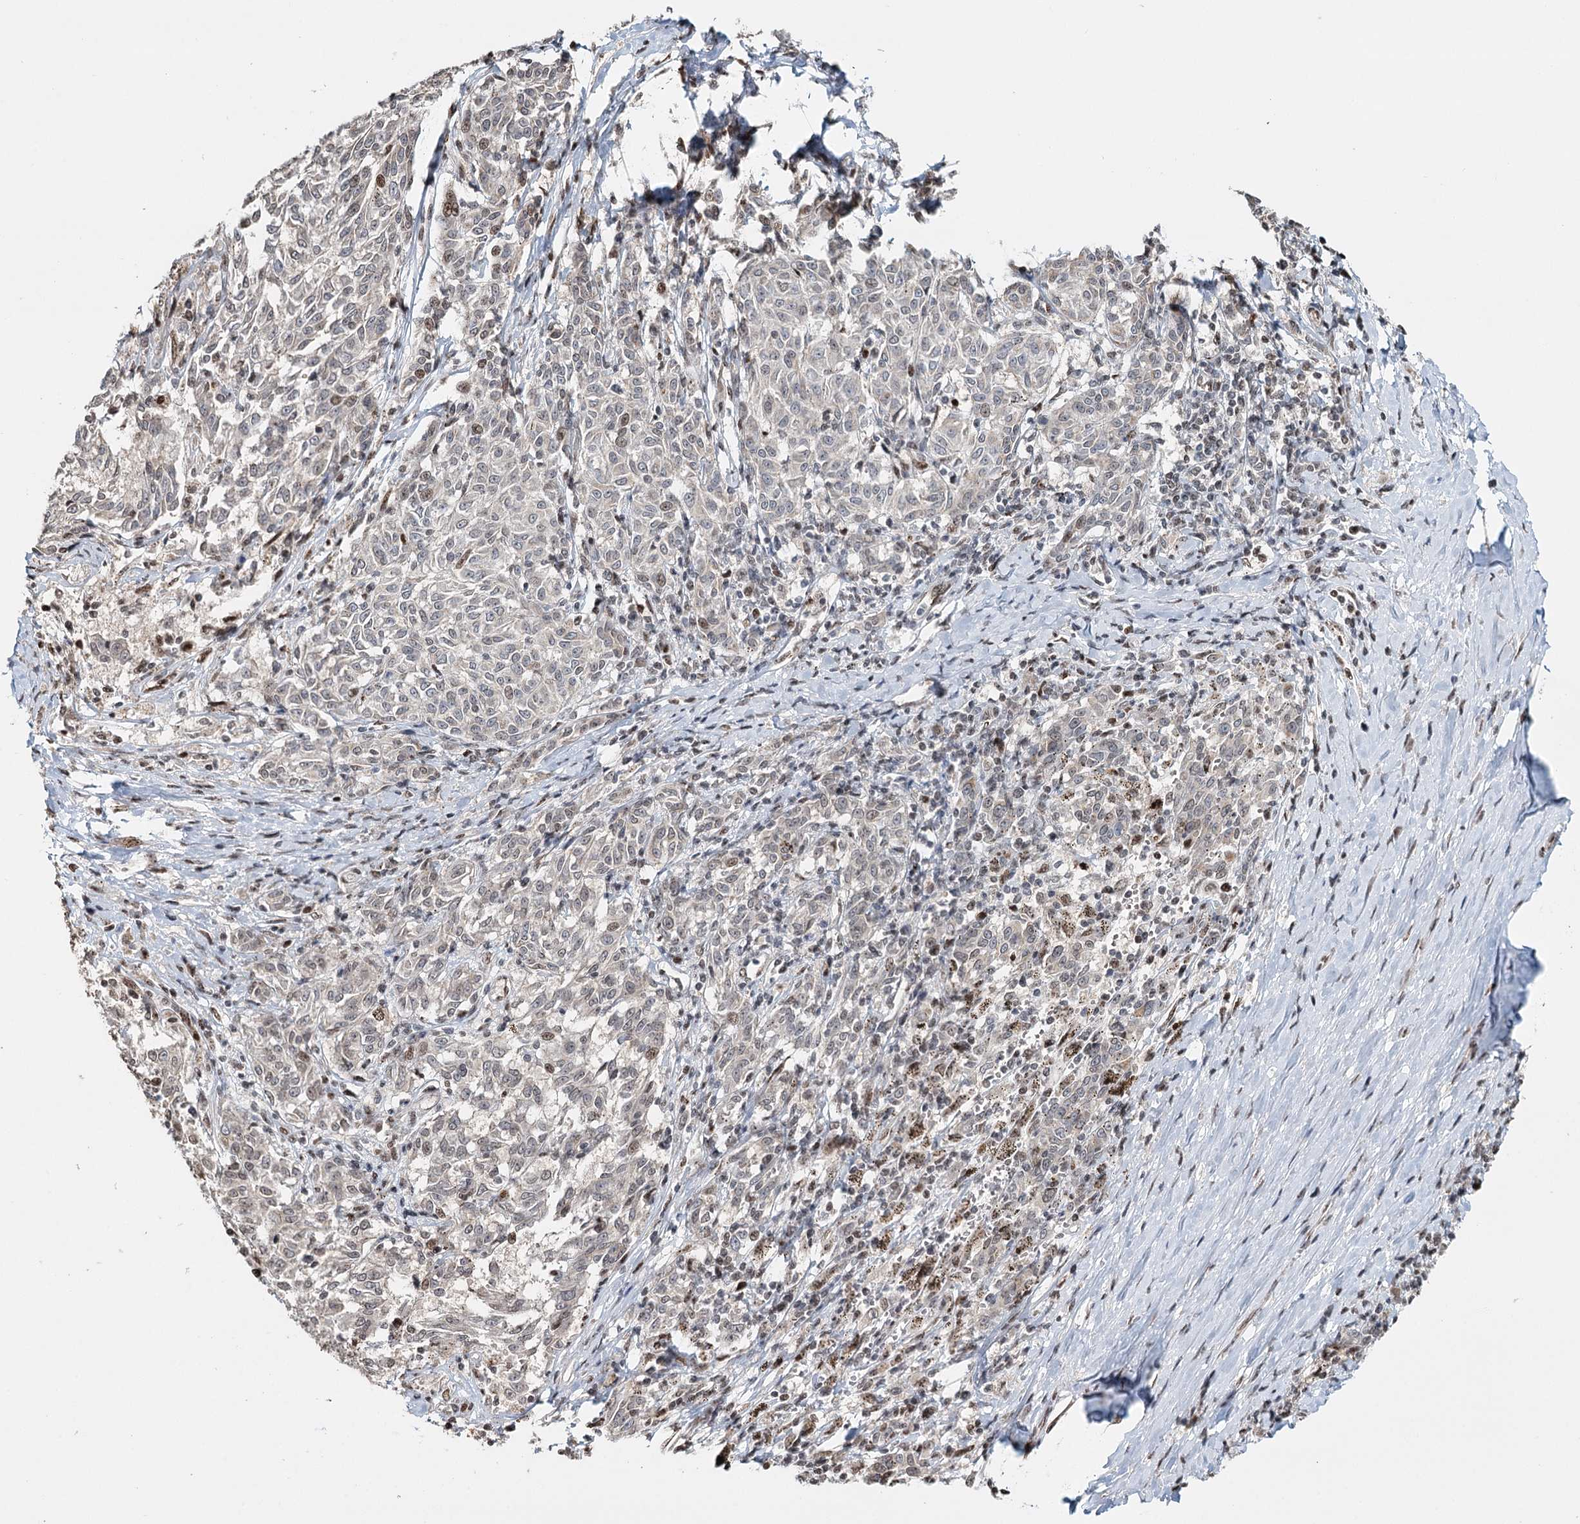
{"staining": {"intensity": "moderate", "quantity": "<25%", "location": "nuclear"}, "tissue": "melanoma", "cell_type": "Tumor cells", "image_type": "cancer", "snomed": [{"axis": "morphology", "description": "Malignant melanoma, NOS"}, {"axis": "topography", "description": "Skin"}], "caption": "Malignant melanoma stained with a brown dye demonstrates moderate nuclear positive positivity in about <25% of tumor cells.", "gene": "RPS27A", "patient": {"sex": "female", "age": 72}}